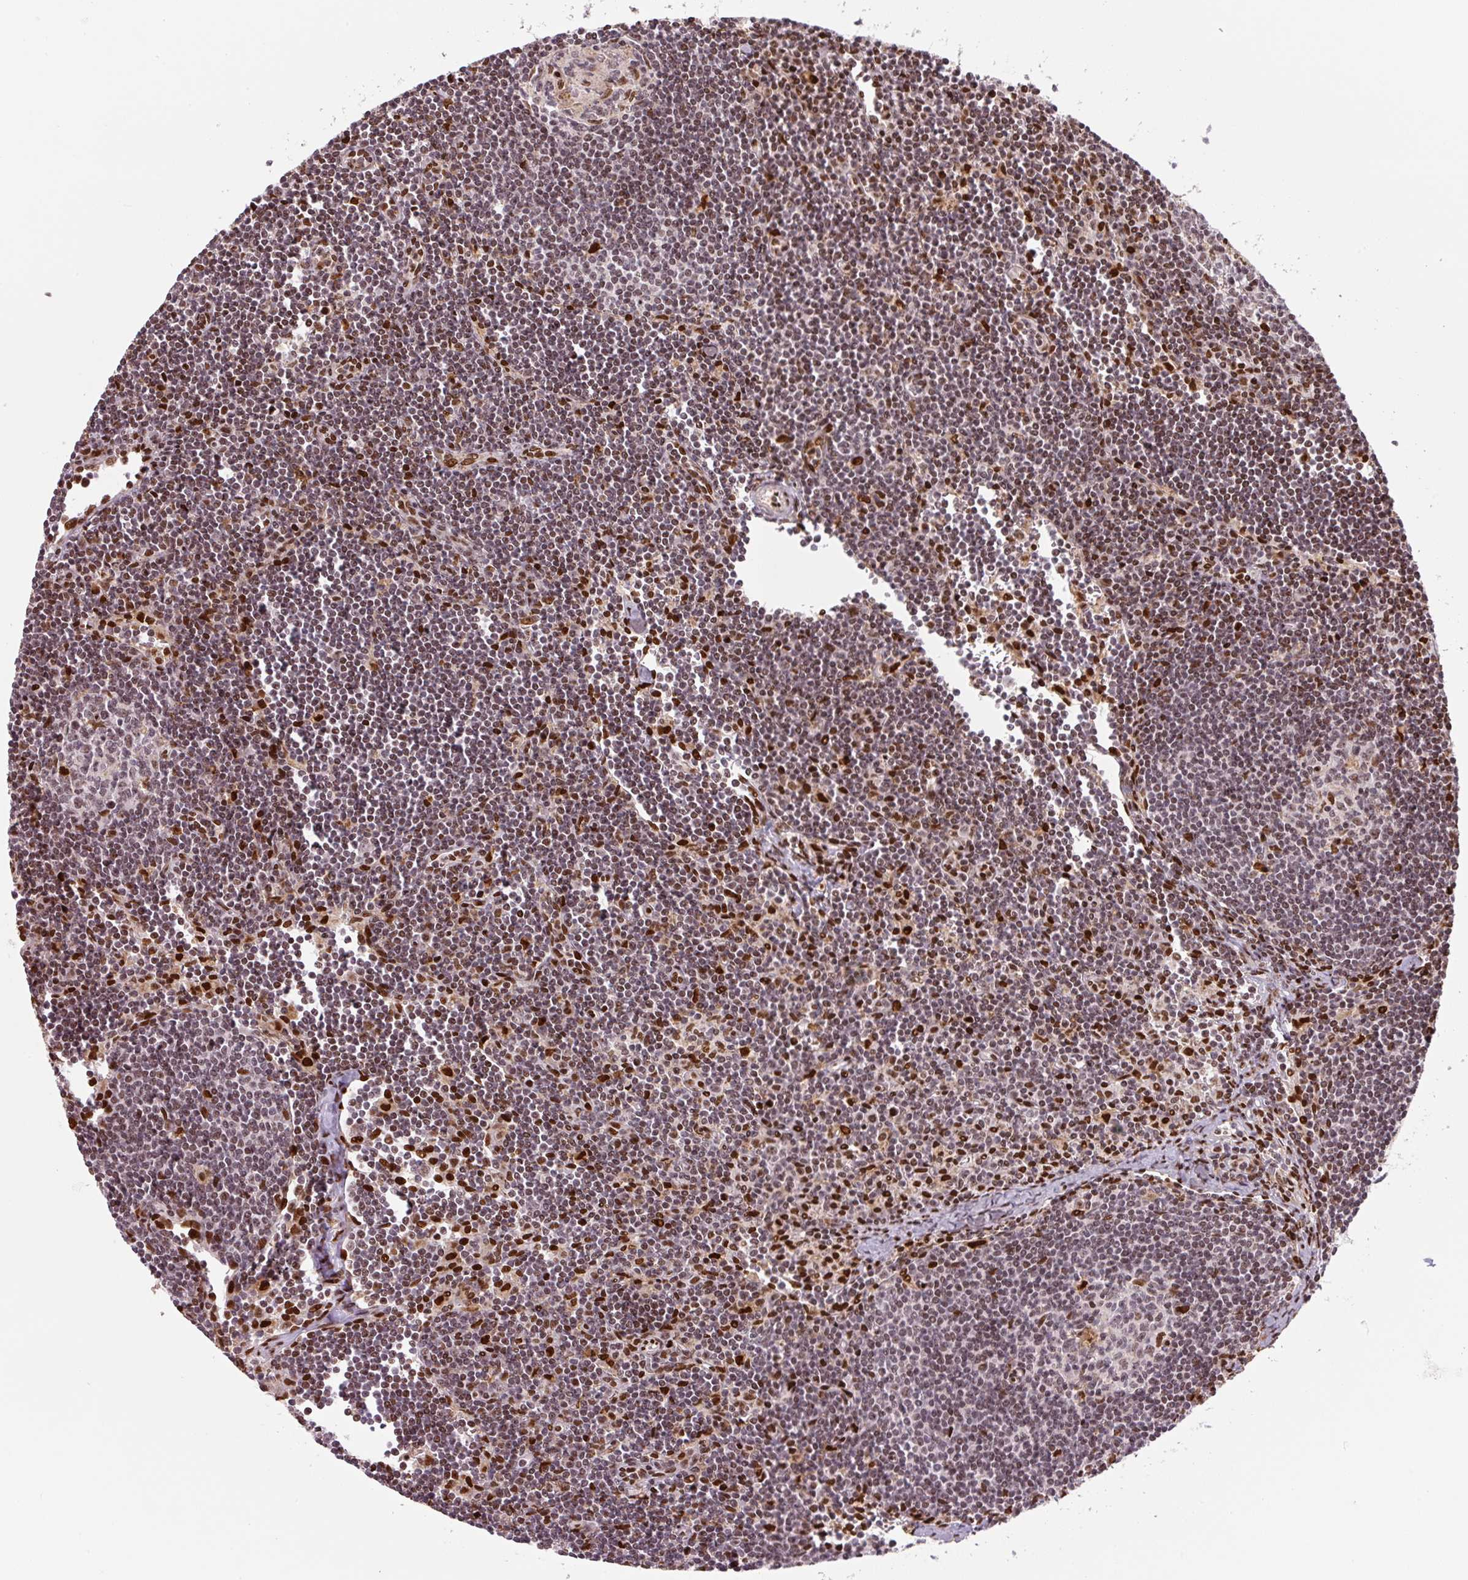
{"staining": {"intensity": "weak", "quantity": "<25%", "location": "nuclear"}, "tissue": "lymph node", "cell_type": "Germinal center cells", "image_type": "normal", "snomed": [{"axis": "morphology", "description": "Normal tissue, NOS"}, {"axis": "topography", "description": "Lymph node"}], "caption": "IHC histopathology image of benign lymph node: lymph node stained with DAB exhibits no significant protein staining in germinal center cells. (Brightfield microscopy of DAB (3,3'-diaminobenzidine) immunohistochemistry (IHC) at high magnification).", "gene": "PYDC2", "patient": {"sex": "female", "age": 29}}